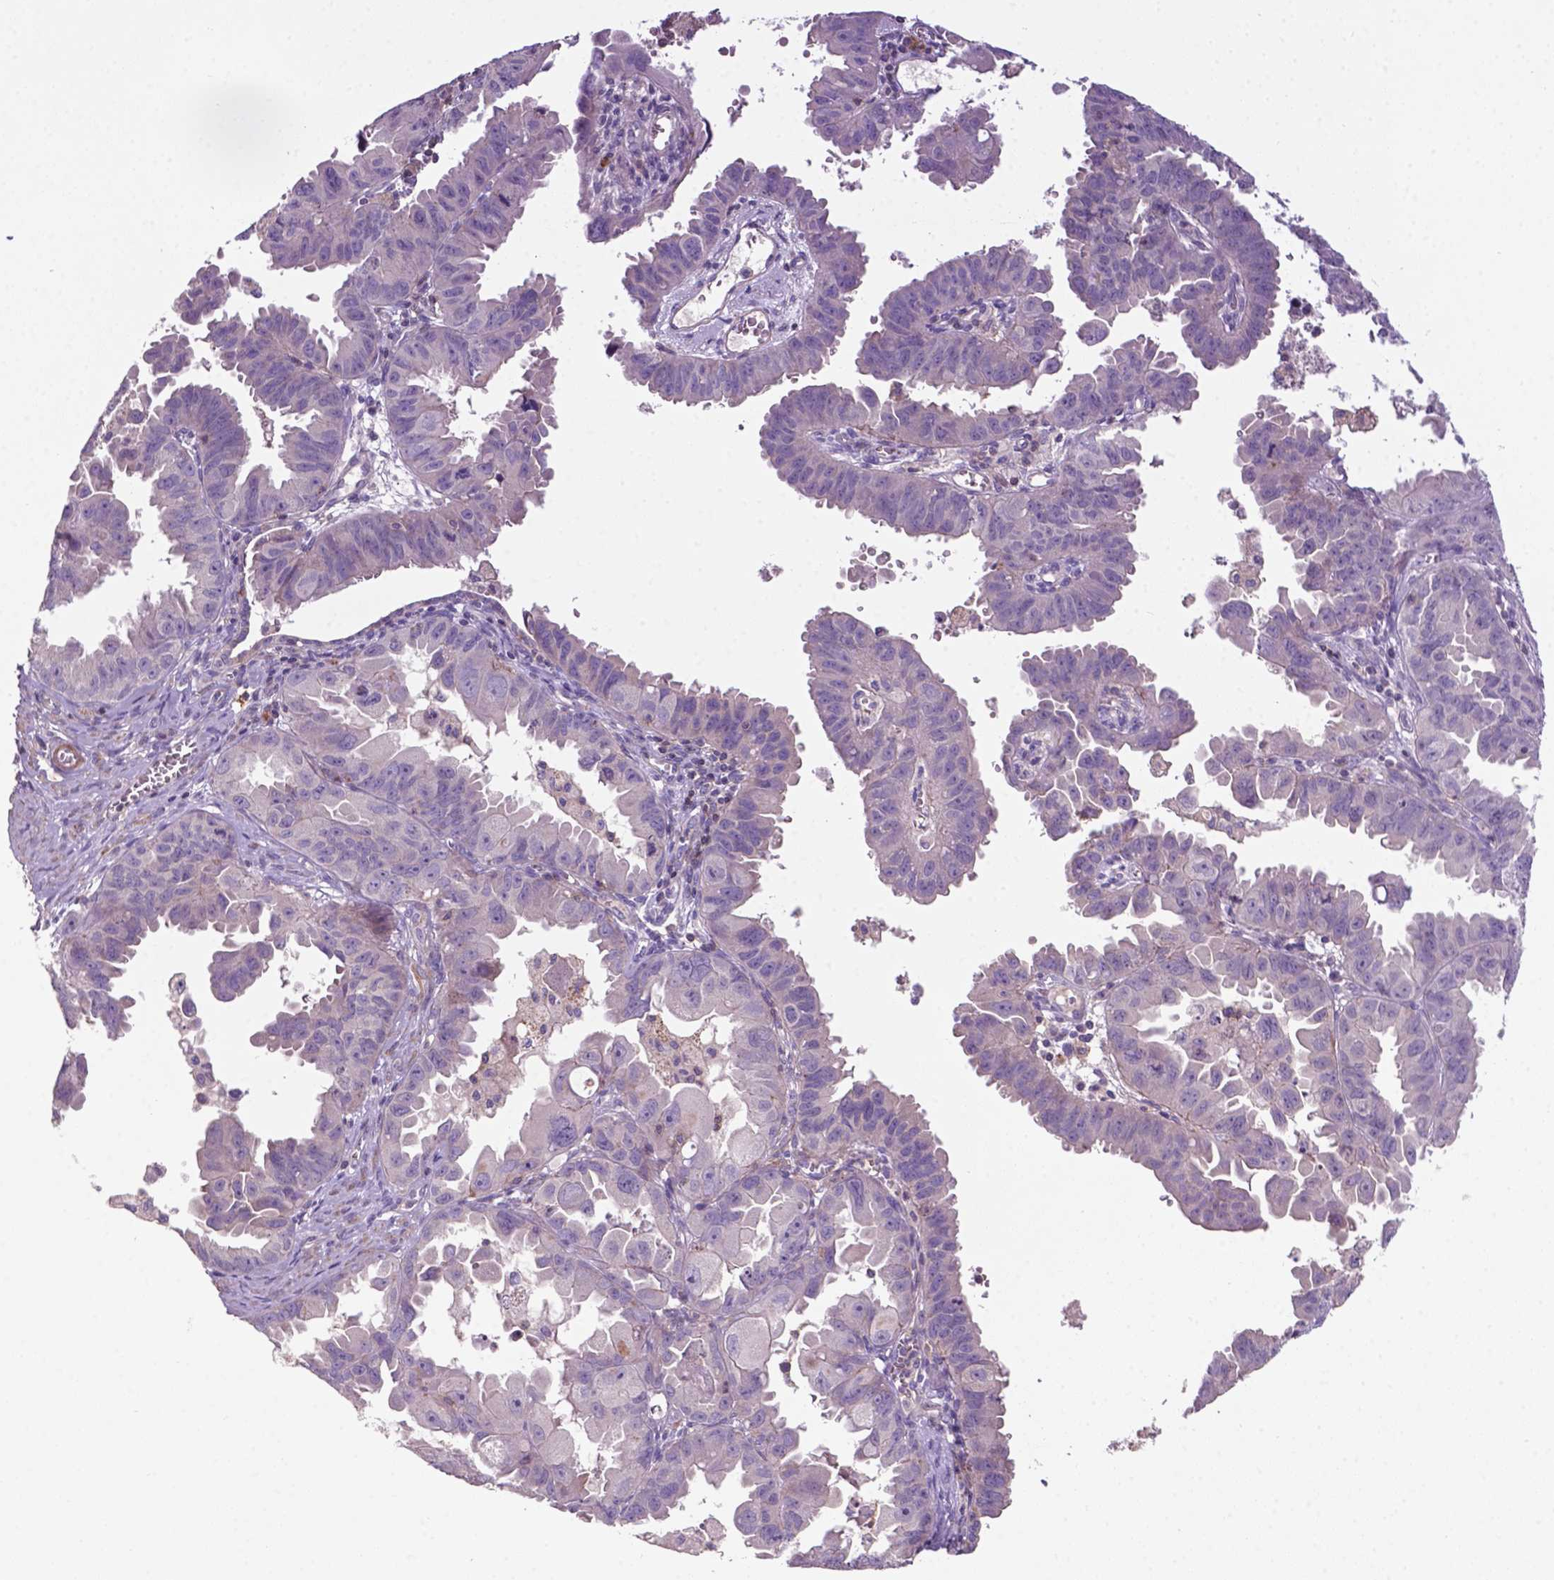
{"staining": {"intensity": "negative", "quantity": "none", "location": "none"}, "tissue": "ovarian cancer", "cell_type": "Tumor cells", "image_type": "cancer", "snomed": [{"axis": "morphology", "description": "Carcinoma, endometroid"}, {"axis": "topography", "description": "Ovary"}], "caption": "The photomicrograph reveals no staining of tumor cells in ovarian cancer (endometroid carcinoma).", "gene": "BMP4", "patient": {"sex": "female", "age": 85}}